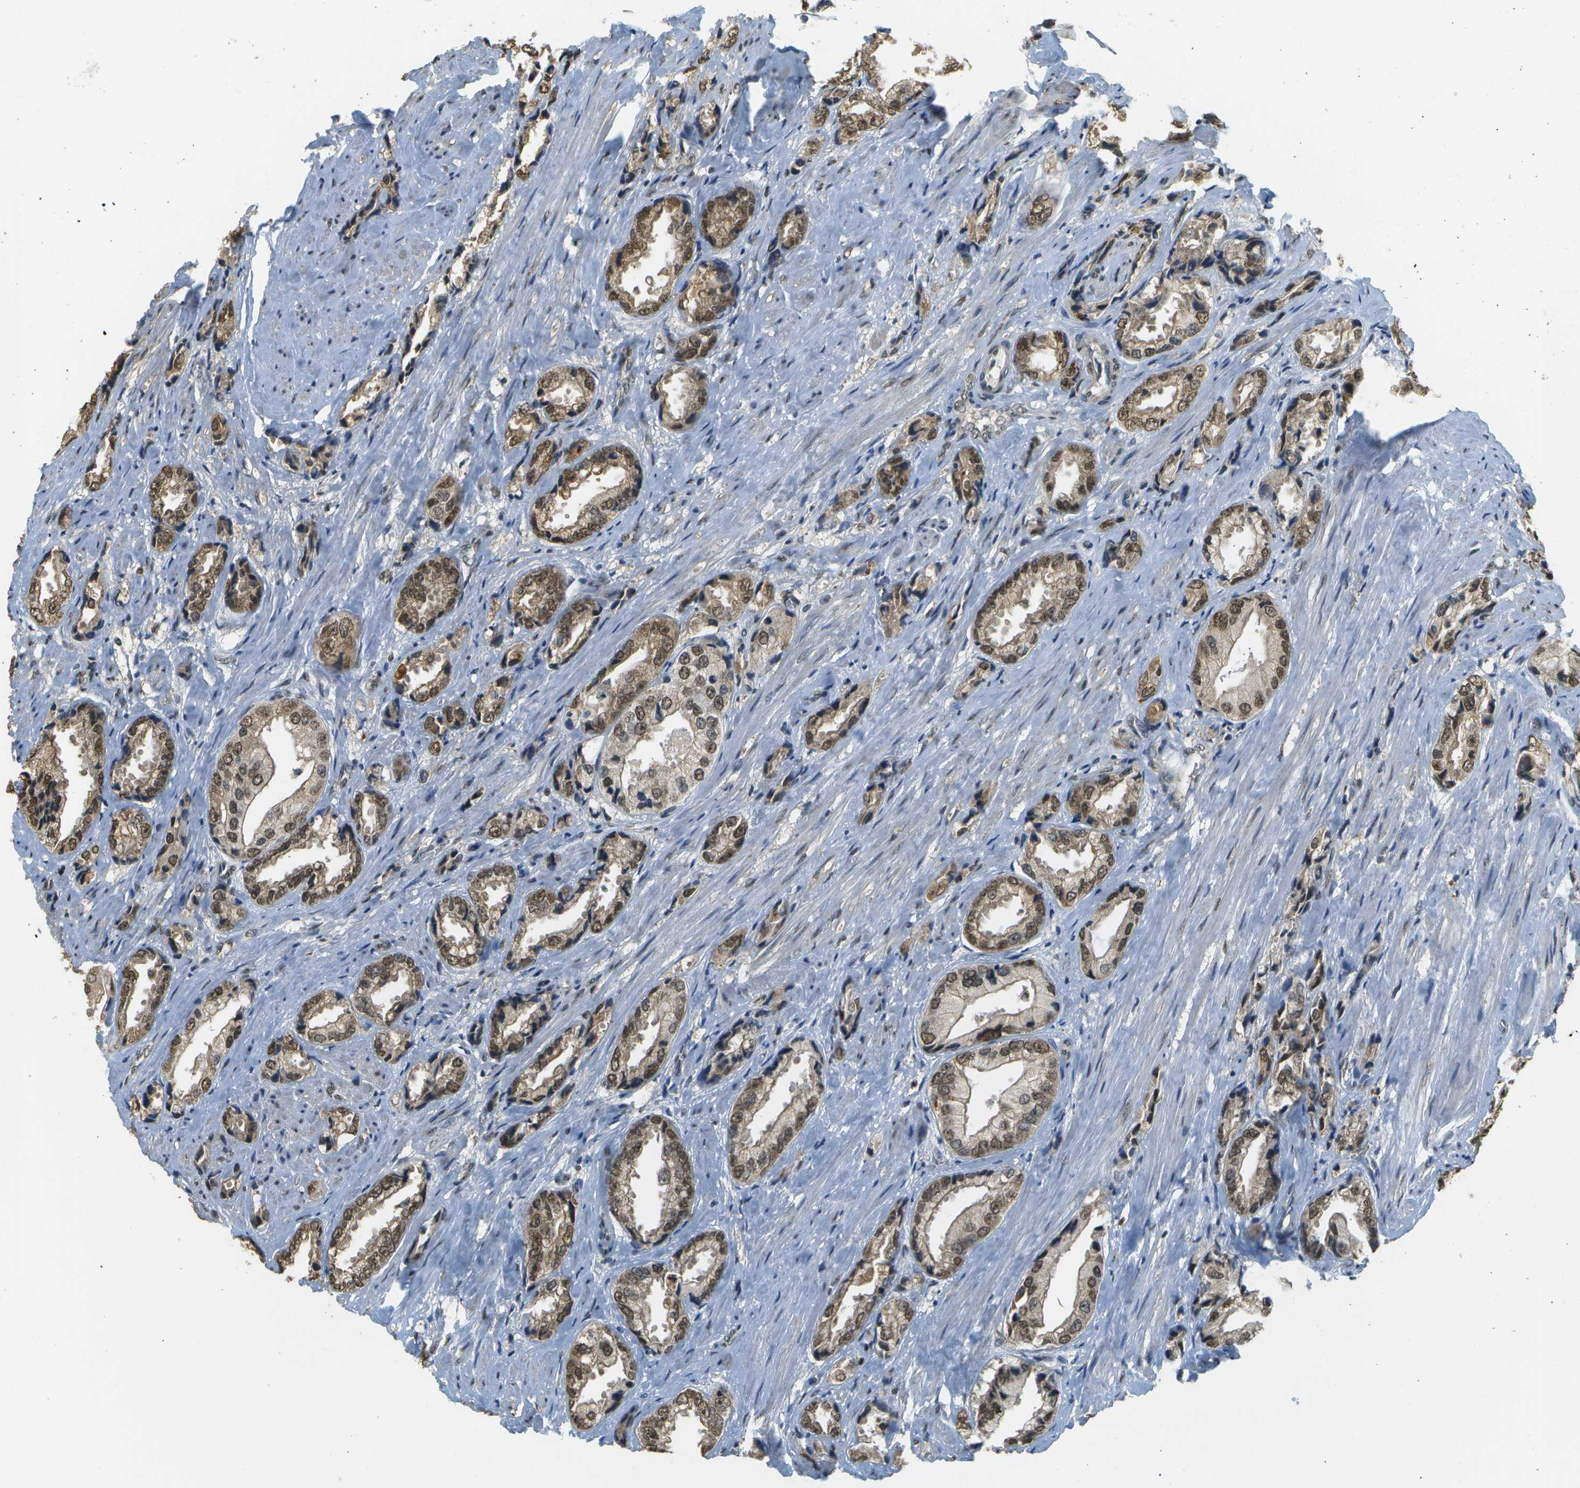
{"staining": {"intensity": "moderate", "quantity": ">75%", "location": "cytoplasmic/membranous,nuclear"}, "tissue": "prostate cancer", "cell_type": "Tumor cells", "image_type": "cancer", "snomed": [{"axis": "morphology", "description": "Adenocarcinoma, High grade"}, {"axis": "topography", "description": "Prostate"}], "caption": "An image of high-grade adenocarcinoma (prostate) stained for a protein demonstrates moderate cytoplasmic/membranous and nuclear brown staining in tumor cells.", "gene": "ABL2", "patient": {"sex": "male", "age": 61}}